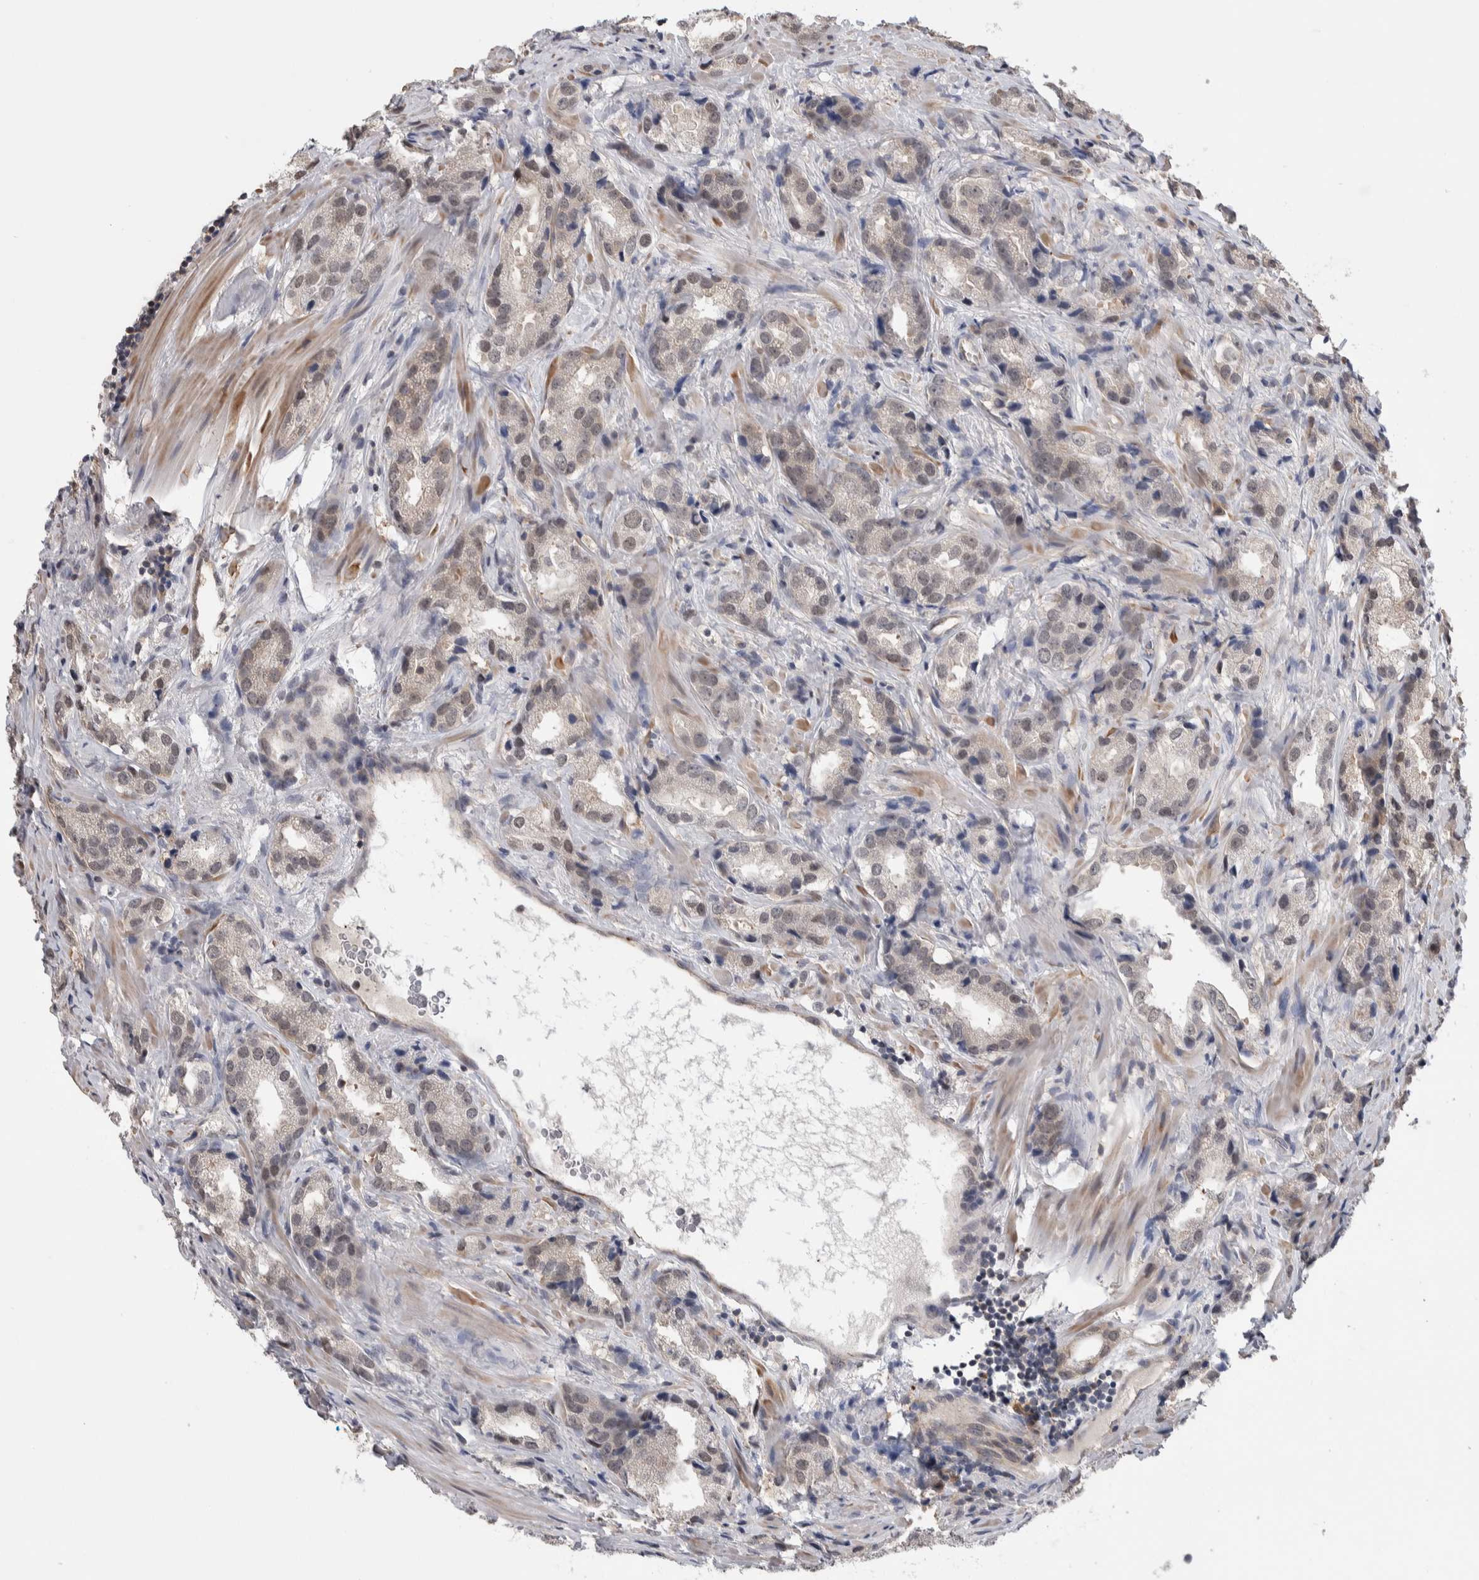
{"staining": {"intensity": "weak", "quantity": "<25%", "location": "nuclear"}, "tissue": "prostate cancer", "cell_type": "Tumor cells", "image_type": "cancer", "snomed": [{"axis": "morphology", "description": "Adenocarcinoma, High grade"}, {"axis": "topography", "description": "Prostate"}], "caption": "Protein analysis of prostate cancer reveals no significant staining in tumor cells.", "gene": "ZBTB49", "patient": {"sex": "male", "age": 63}}